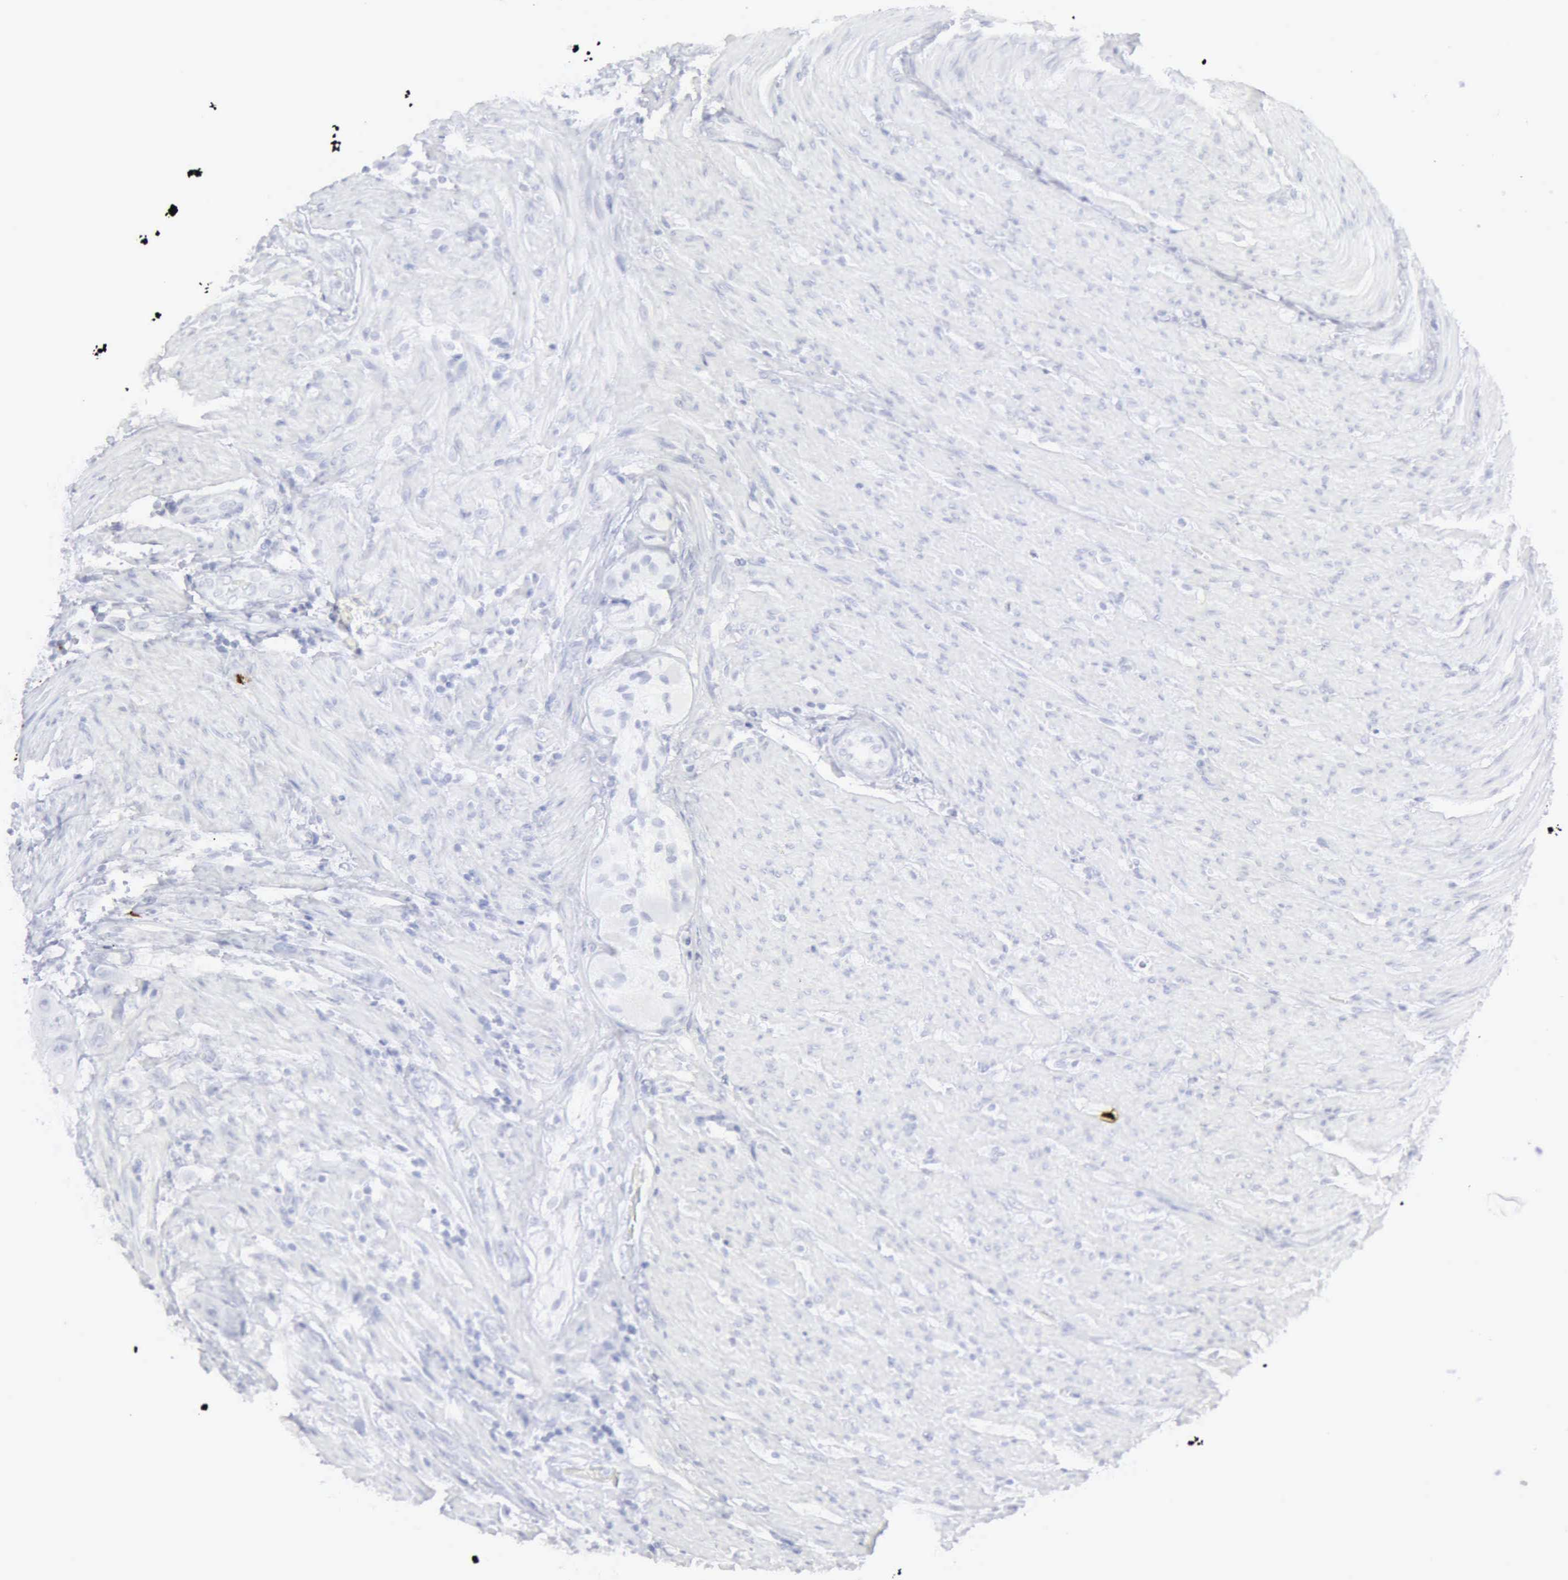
{"staining": {"intensity": "negative", "quantity": "none", "location": "none"}, "tissue": "colorectal cancer", "cell_type": "Tumor cells", "image_type": "cancer", "snomed": [{"axis": "morphology", "description": "Adenocarcinoma, NOS"}, {"axis": "topography", "description": "Colon"}], "caption": "Histopathology image shows no significant protein expression in tumor cells of colorectal cancer.", "gene": "CMA1", "patient": {"sex": "female", "age": 46}}